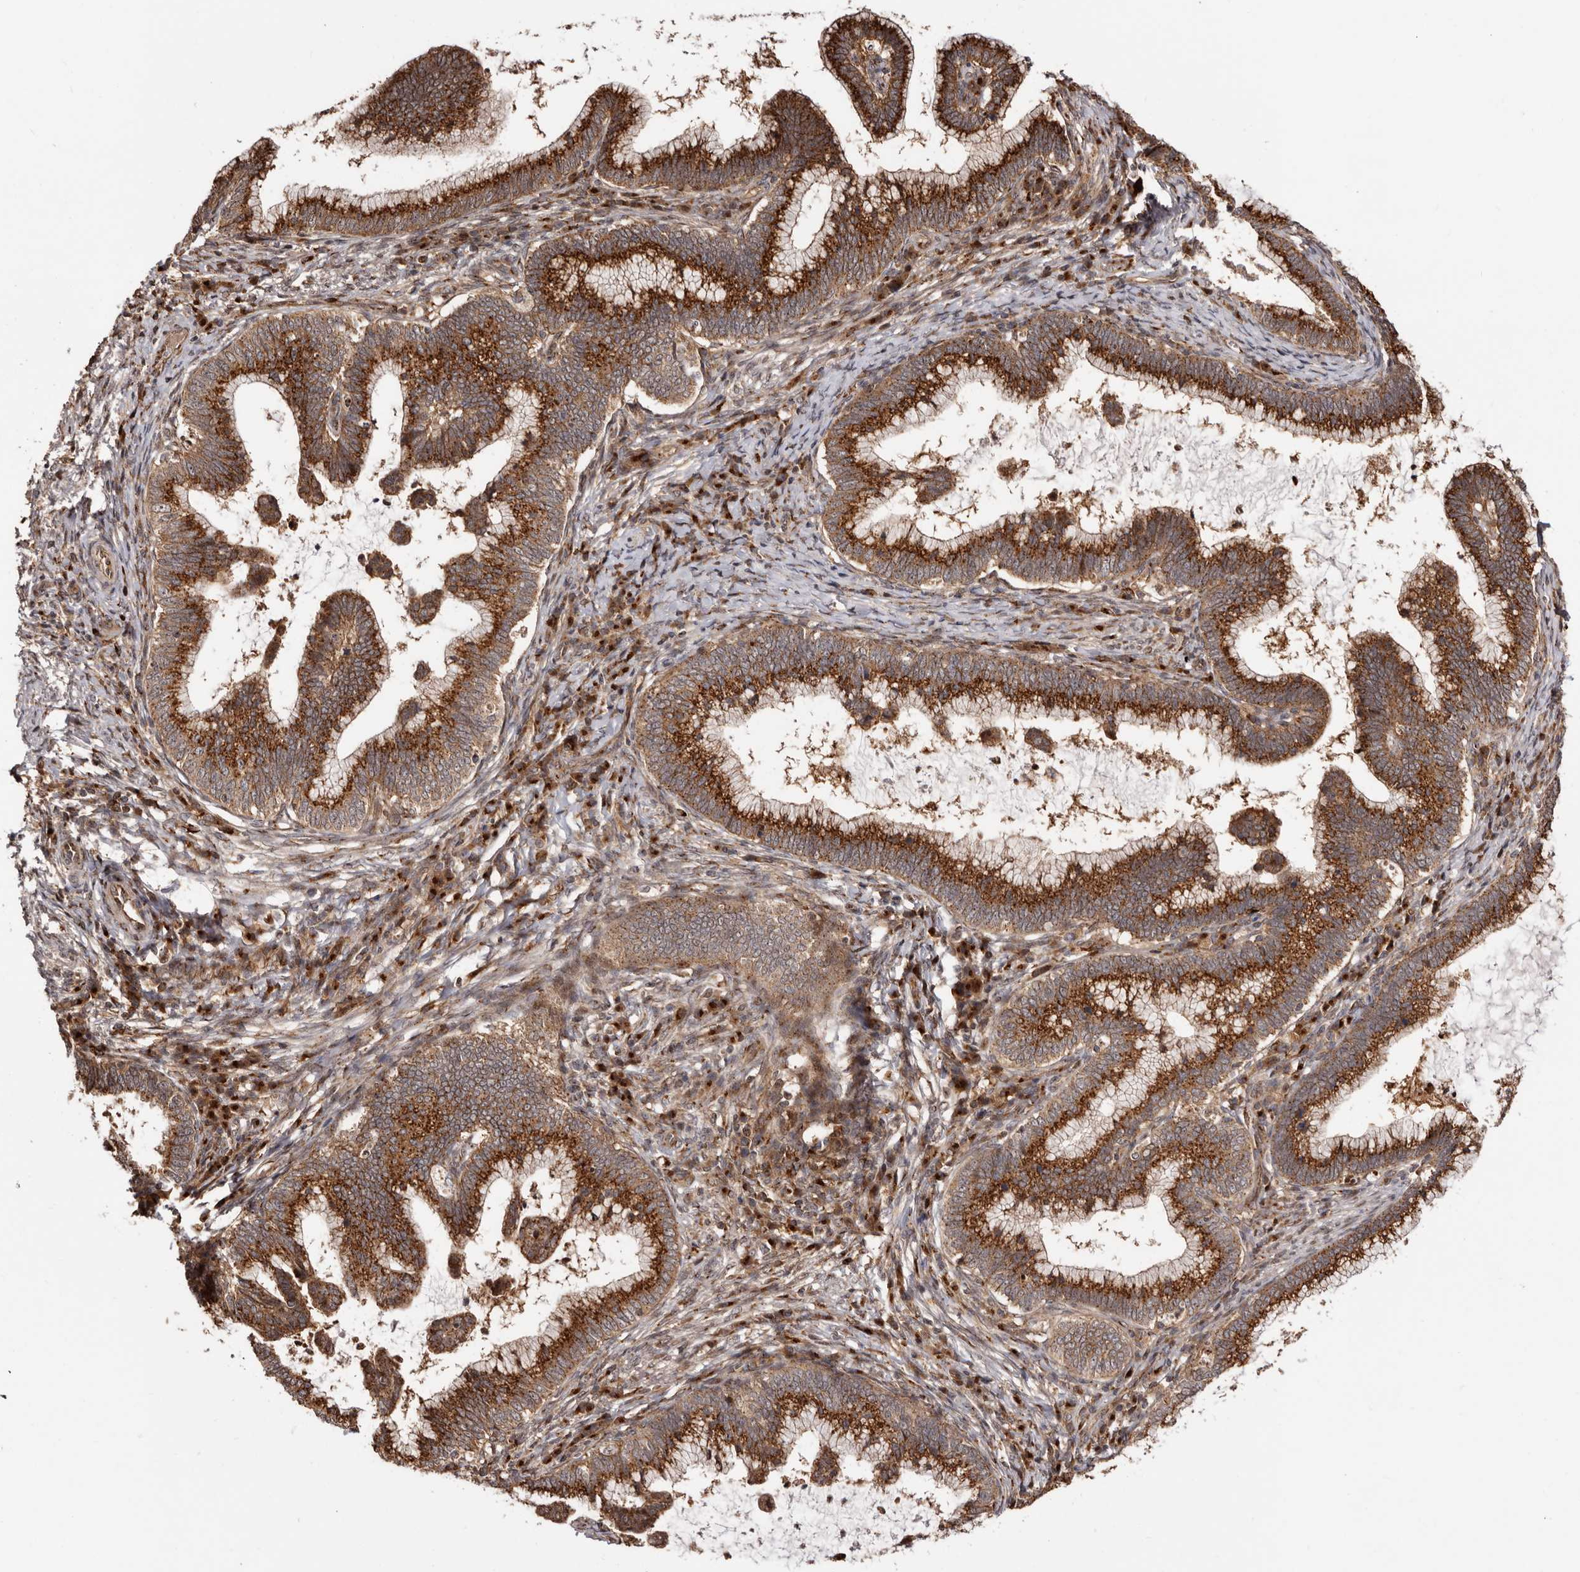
{"staining": {"intensity": "strong", "quantity": ">75%", "location": "cytoplasmic/membranous,nuclear"}, "tissue": "cervical cancer", "cell_type": "Tumor cells", "image_type": "cancer", "snomed": [{"axis": "morphology", "description": "Adenocarcinoma, NOS"}, {"axis": "topography", "description": "Cervix"}], "caption": "Cervical adenocarcinoma stained with a protein marker demonstrates strong staining in tumor cells.", "gene": "GPR27", "patient": {"sex": "female", "age": 36}}